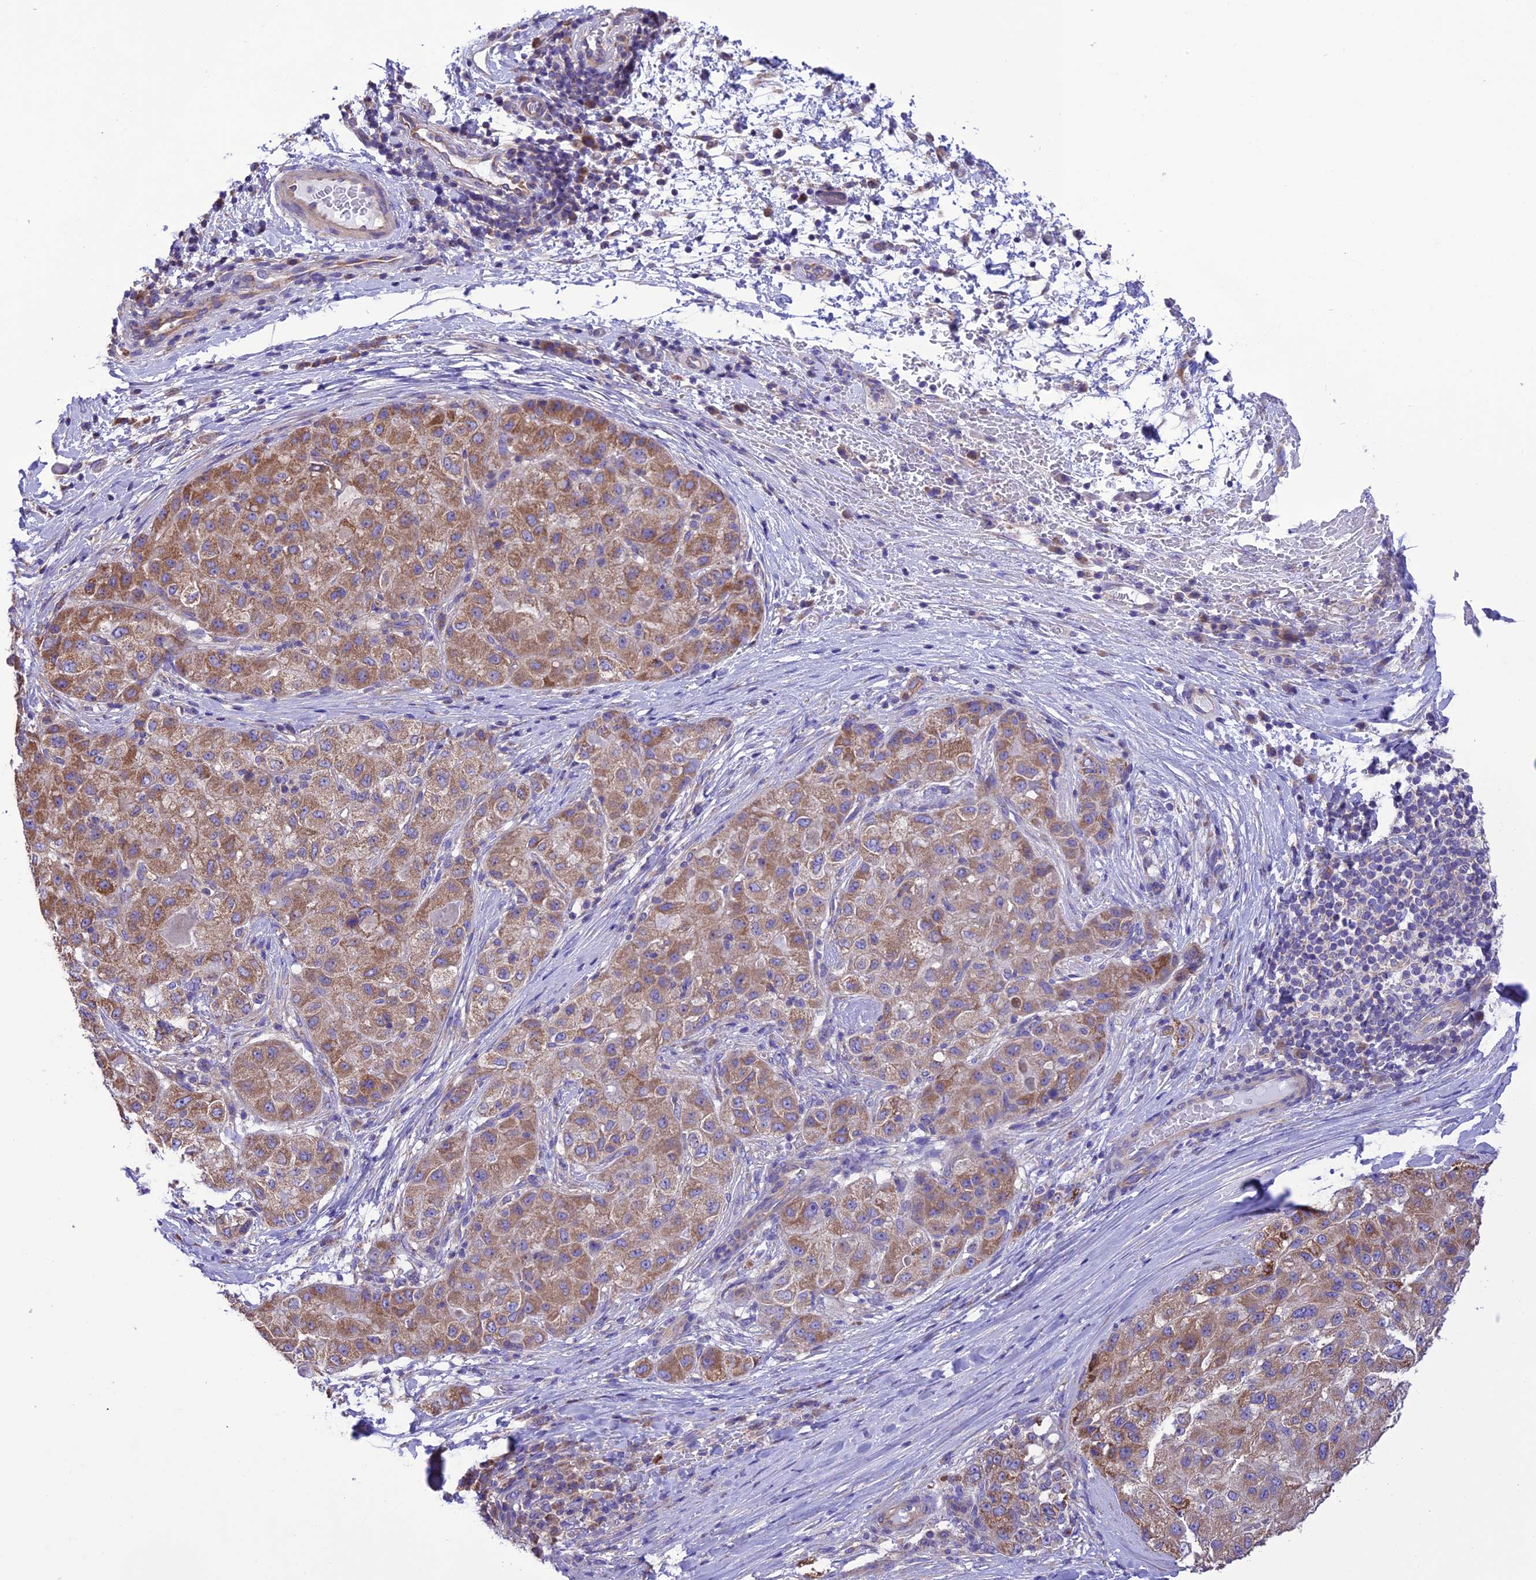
{"staining": {"intensity": "moderate", "quantity": ">75%", "location": "cytoplasmic/membranous"}, "tissue": "liver cancer", "cell_type": "Tumor cells", "image_type": "cancer", "snomed": [{"axis": "morphology", "description": "Carcinoma, Hepatocellular, NOS"}, {"axis": "topography", "description": "Liver"}], "caption": "Protein expression analysis of human liver cancer (hepatocellular carcinoma) reveals moderate cytoplasmic/membranous positivity in approximately >75% of tumor cells.", "gene": "MAP3K12", "patient": {"sex": "male", "age": 80}}